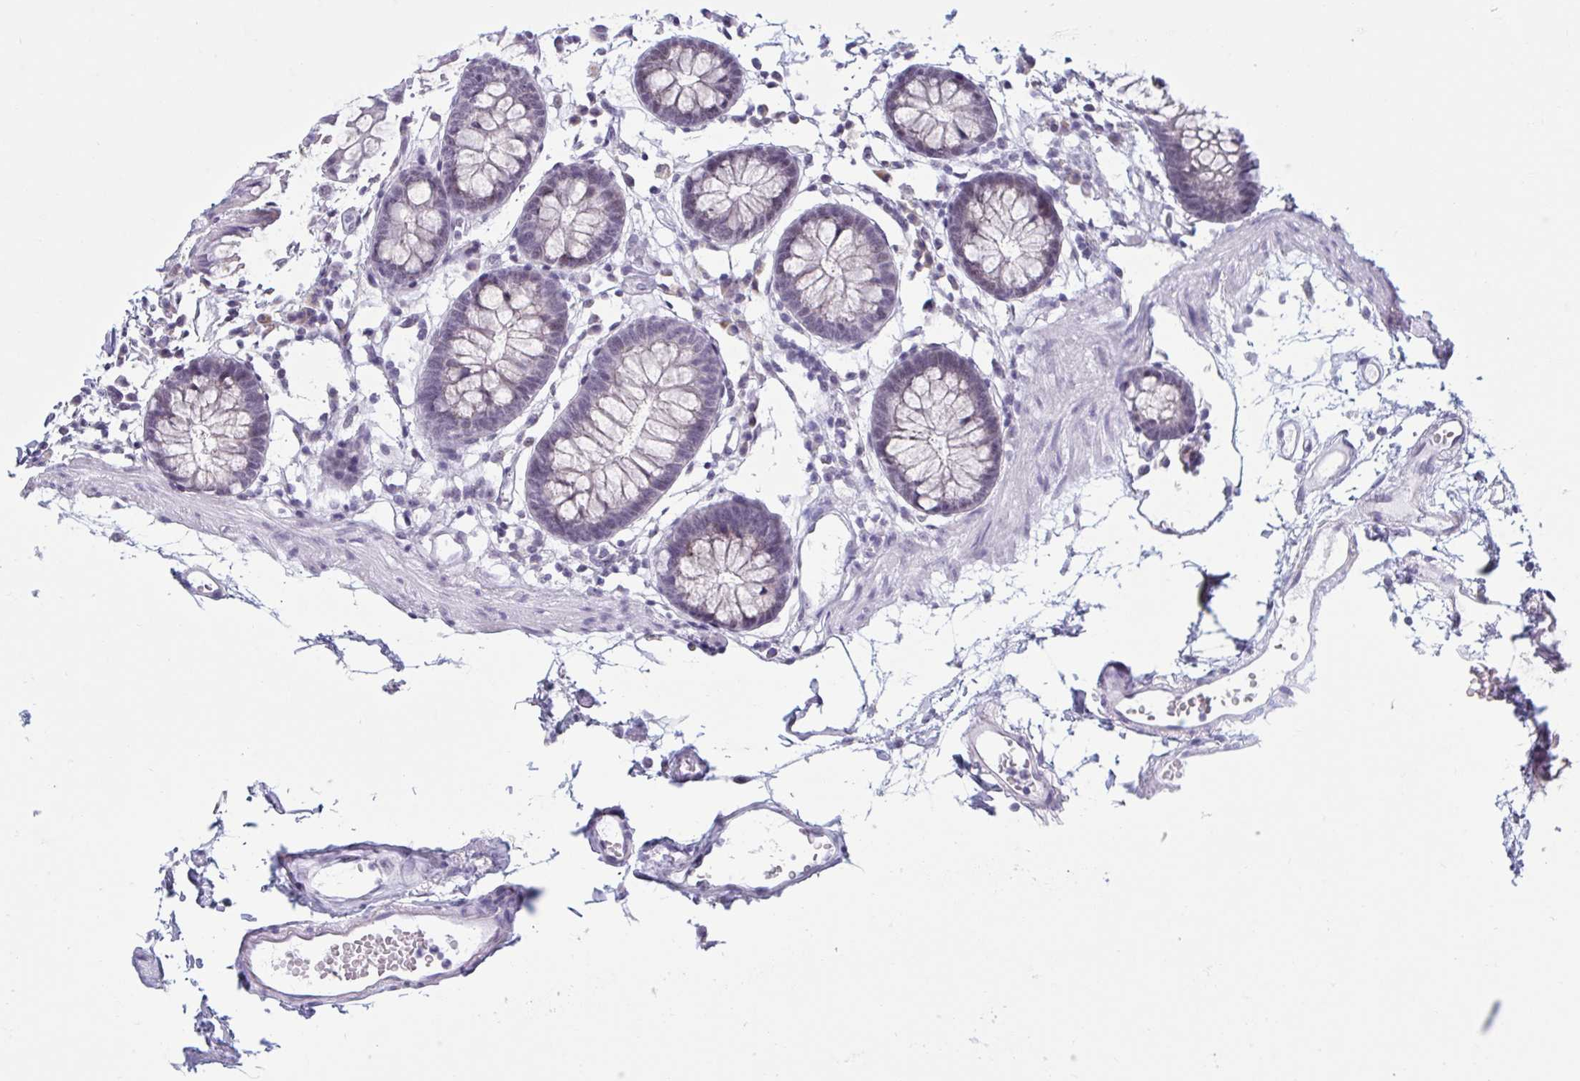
{"staining": {"intensity": "negative", "quantity": "none", "location": "none"}, "tissue": "colon", "cell_type": "Endothelial cells", "image_type": "normal", "snomed": [{"axis": "morphology", "description": "Normal tissue, NOS"}, {"axis": "topography", "description": "Colon"}], "caption": "This micrograph is of unremarkable colon stained with immunohistochemistry to label a protein in brown with the nuclei are counter-stained blue. There is no staining in endothelial cells. The staining was performed using DAB (3,3'-diaminobenzidine) to visualize the protein expression in brown, while the nuclei were stained in blue with hematoxylin (Magnification: 20x).", "gene": "MSMB", "patient": {"sex": "female", "age": 84}}